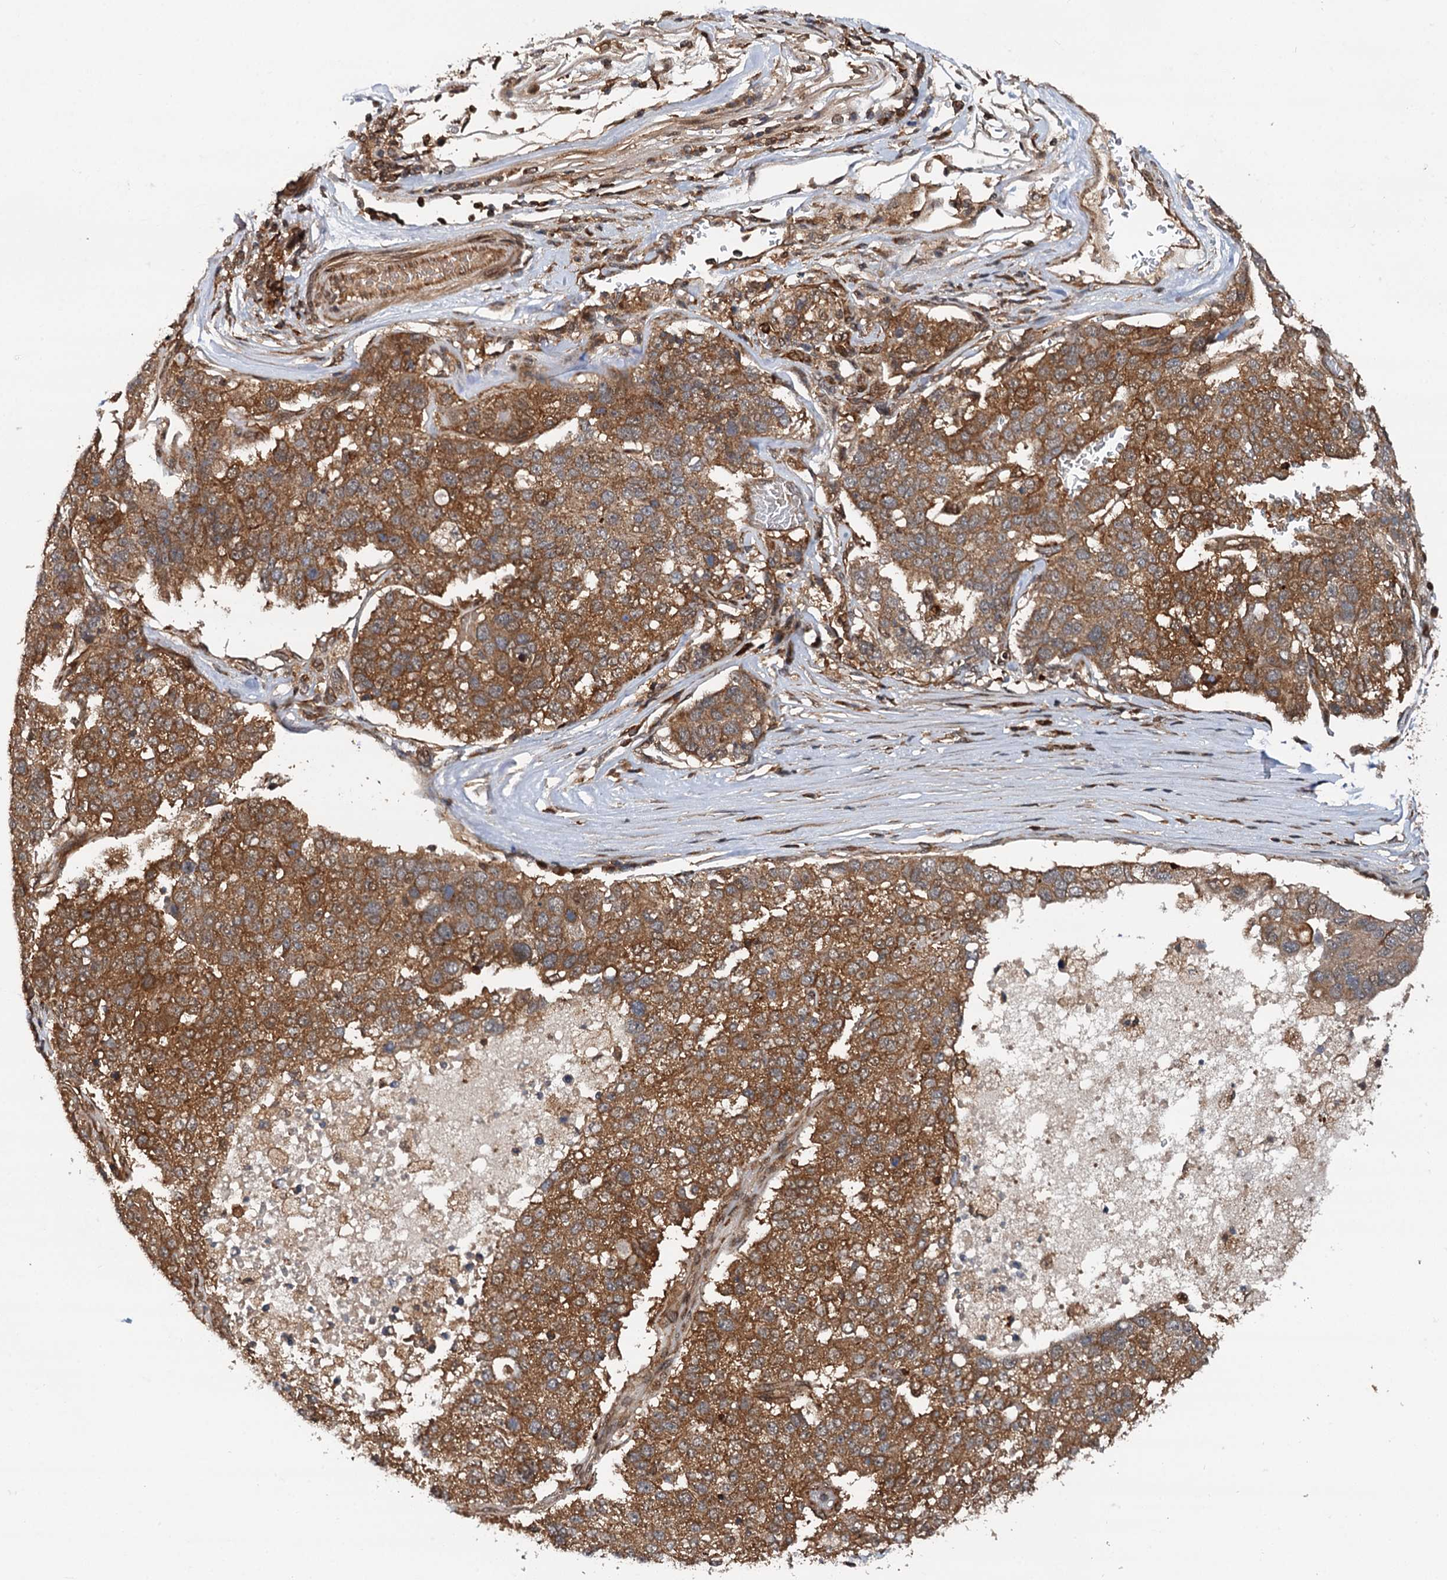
{"staining": {"intensity": "moderate", "quantity": ">75%", "location": "cytoplasmic/membranous"}, "tissue": "pancreatic cancer", "cell_type": "Tumor cells", "image_type": "cancer", "snomed": [{"axis": "morphology", "description": "Adenocarcinoma, NOS"}, {"axis": "topography", "description": "Pancreas"}], "caption": "The immunohistochemical stain shows moderate cytoplasmic/membranous expression in tumor cells of pancreatic cancer tissue.", "gene": "STUB1", "patient": {"sex": "female", "age": 61}}